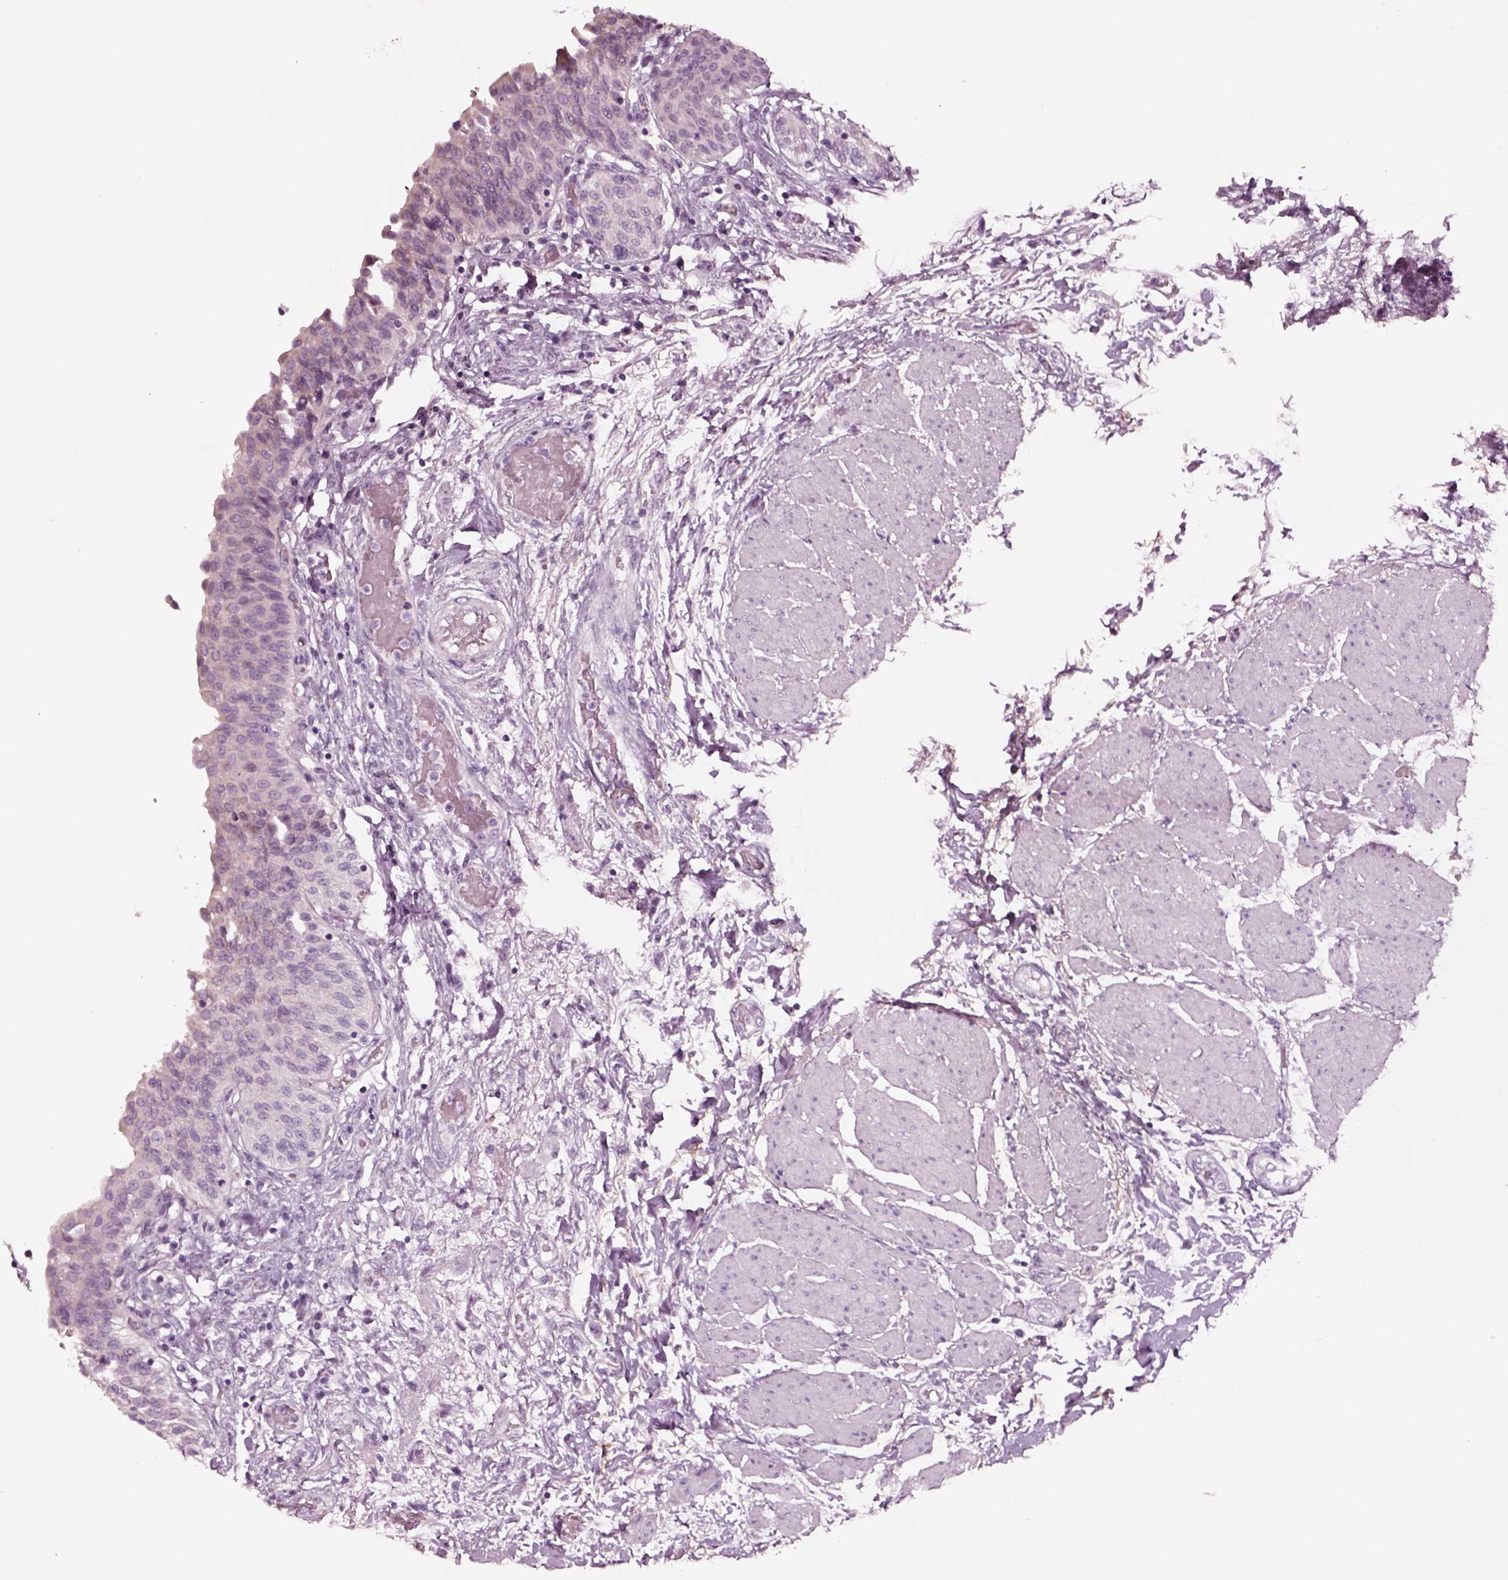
{"staining": {"intensity": "negative", "quantity": "none", "location": "none"}, "tissue": "urinary bladder", "cell_type": "Urothelial cells", "image_type": "normal", "snomed": [{"axis": "morphology", "description": "Normal tissue, NOS"}, {"axis": "morphology", "description": "Metaplasia, NOS"}, {"axis": "topography", "description": "Urinary bladder"}], "caption": "Immunohistochemical staining of unremarkable human urinary bladder demonstrates no significant staining in urothelial cells.", "gene": "NMRK2", "patient": {"sex": "male", "age": 68}}